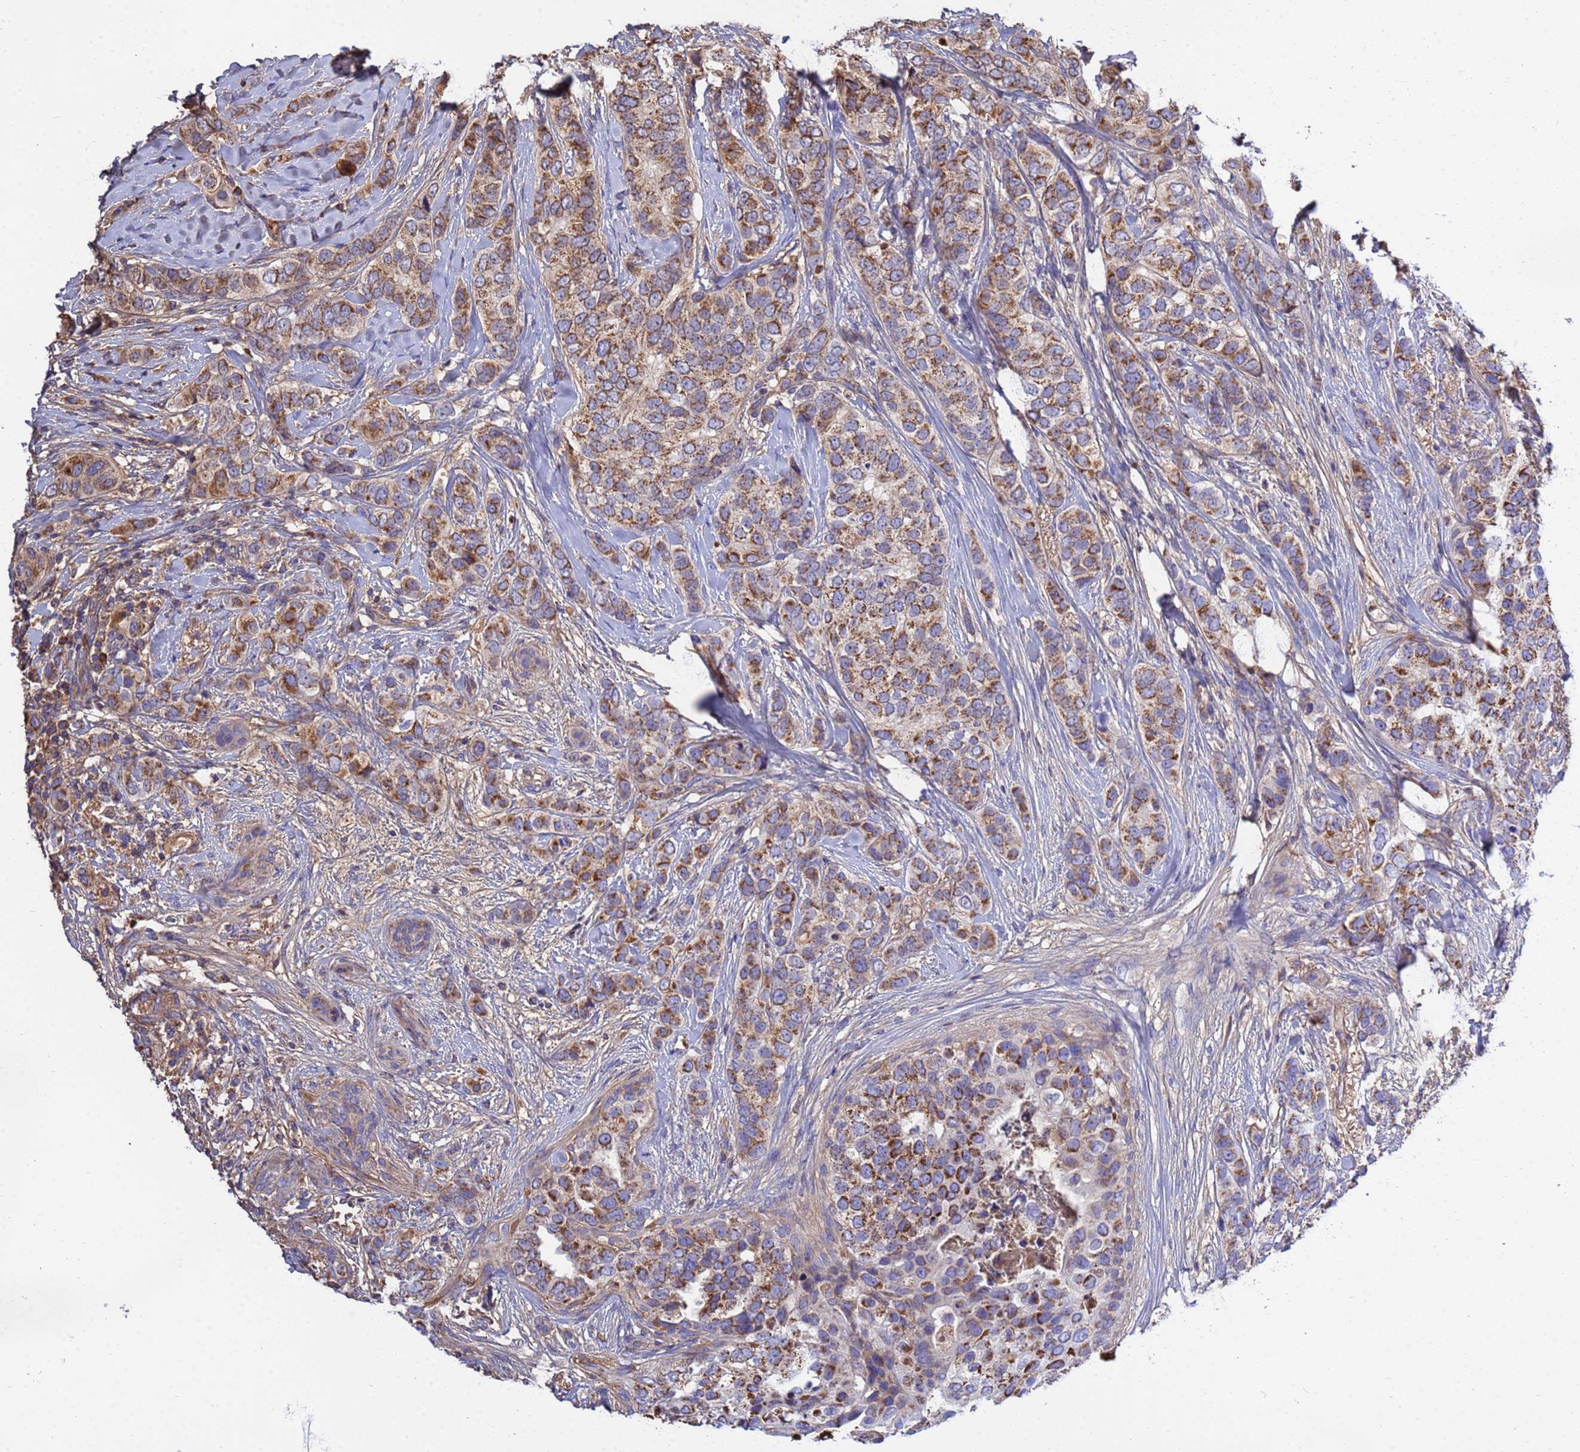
{"staining": {"intensity": "moderate", "quantity": ">75%", "location": "cytoplasmic/membranous"}, "tissue": "breast cancer", "cell_type": "Tumor cells", "image_type": "cancer", "snomed": [{"axis": "morphology", "description": "Lobular carcinoma"}, {"axis": "topography", "description": "Breast"}], "caption": "A photomicrograph showing moderate cytoplasmic/membranous expression in about >75% of tumor cells in breast lobular carcinoma, as visualized by brown immunohistochemical staining.", "gene": "GLUD1", "patient": {"sex": "female", "age": 51}}